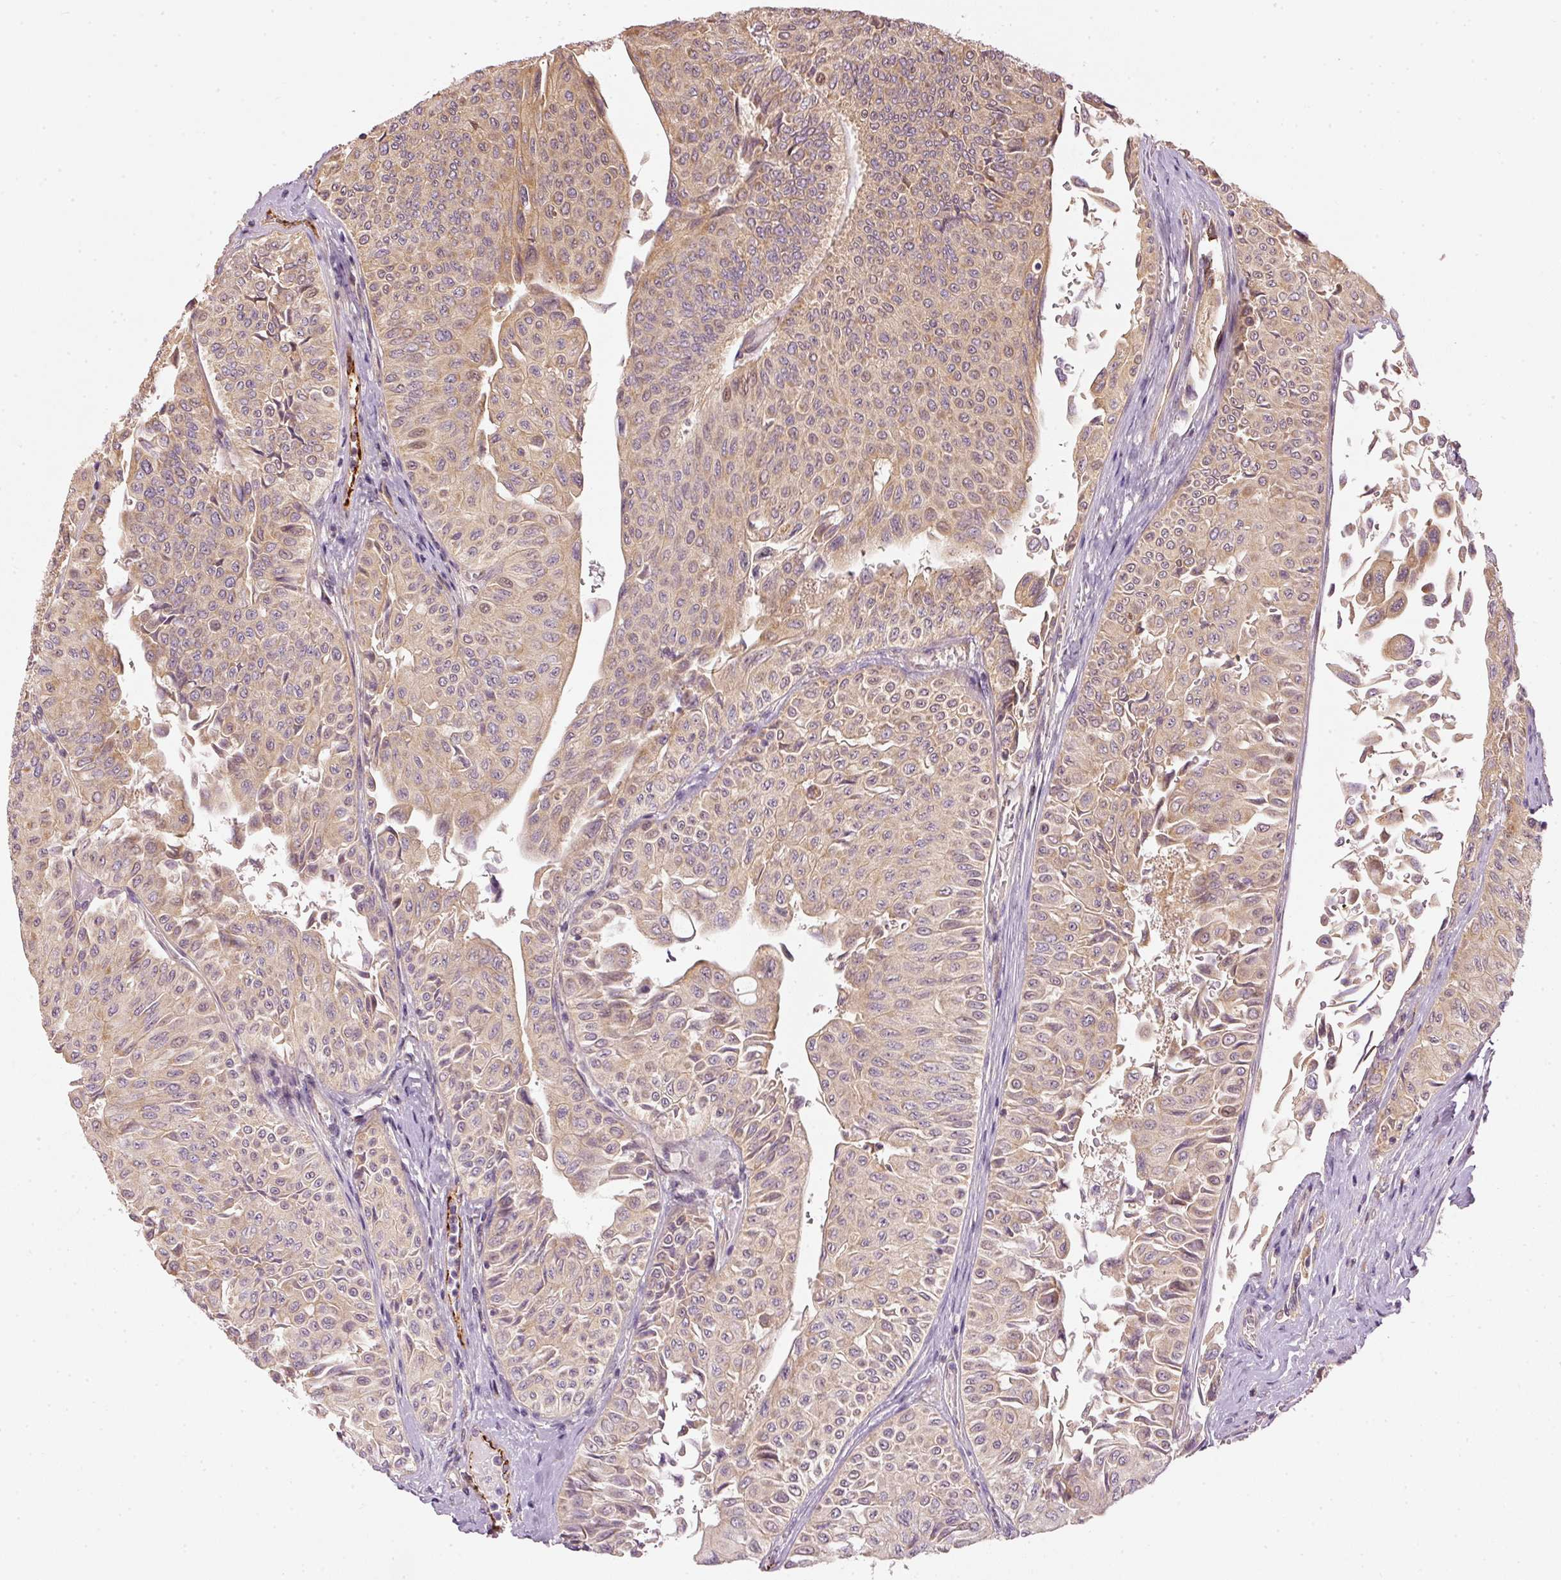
{"staining": {"intensity": "moderate", "quantity": ">75%", "location": "cytoplasmic/membranous"}, "tissue": "urothelial cancer", "cell_type": "Tumor cells", "image_type": "cancer", "snomed": [{"axis": "morphology", "description": "Urothelial carcinoma, NOS"}, {"axis": "topography", "description": "Urinary bladder"}], "caption": "DAB (3,3'-diaminobenzidine) immunohistochemical staining of human urothelial cancer displays moderate cytoplasmic/membranous protein expression in about >75% of tumor cells. Immunohistochemistry stains the protein of interest in brown and the nuclei are stained blue.", "gene": "MTHFD1L", "patient": {"sex": "male", "age": 59}}